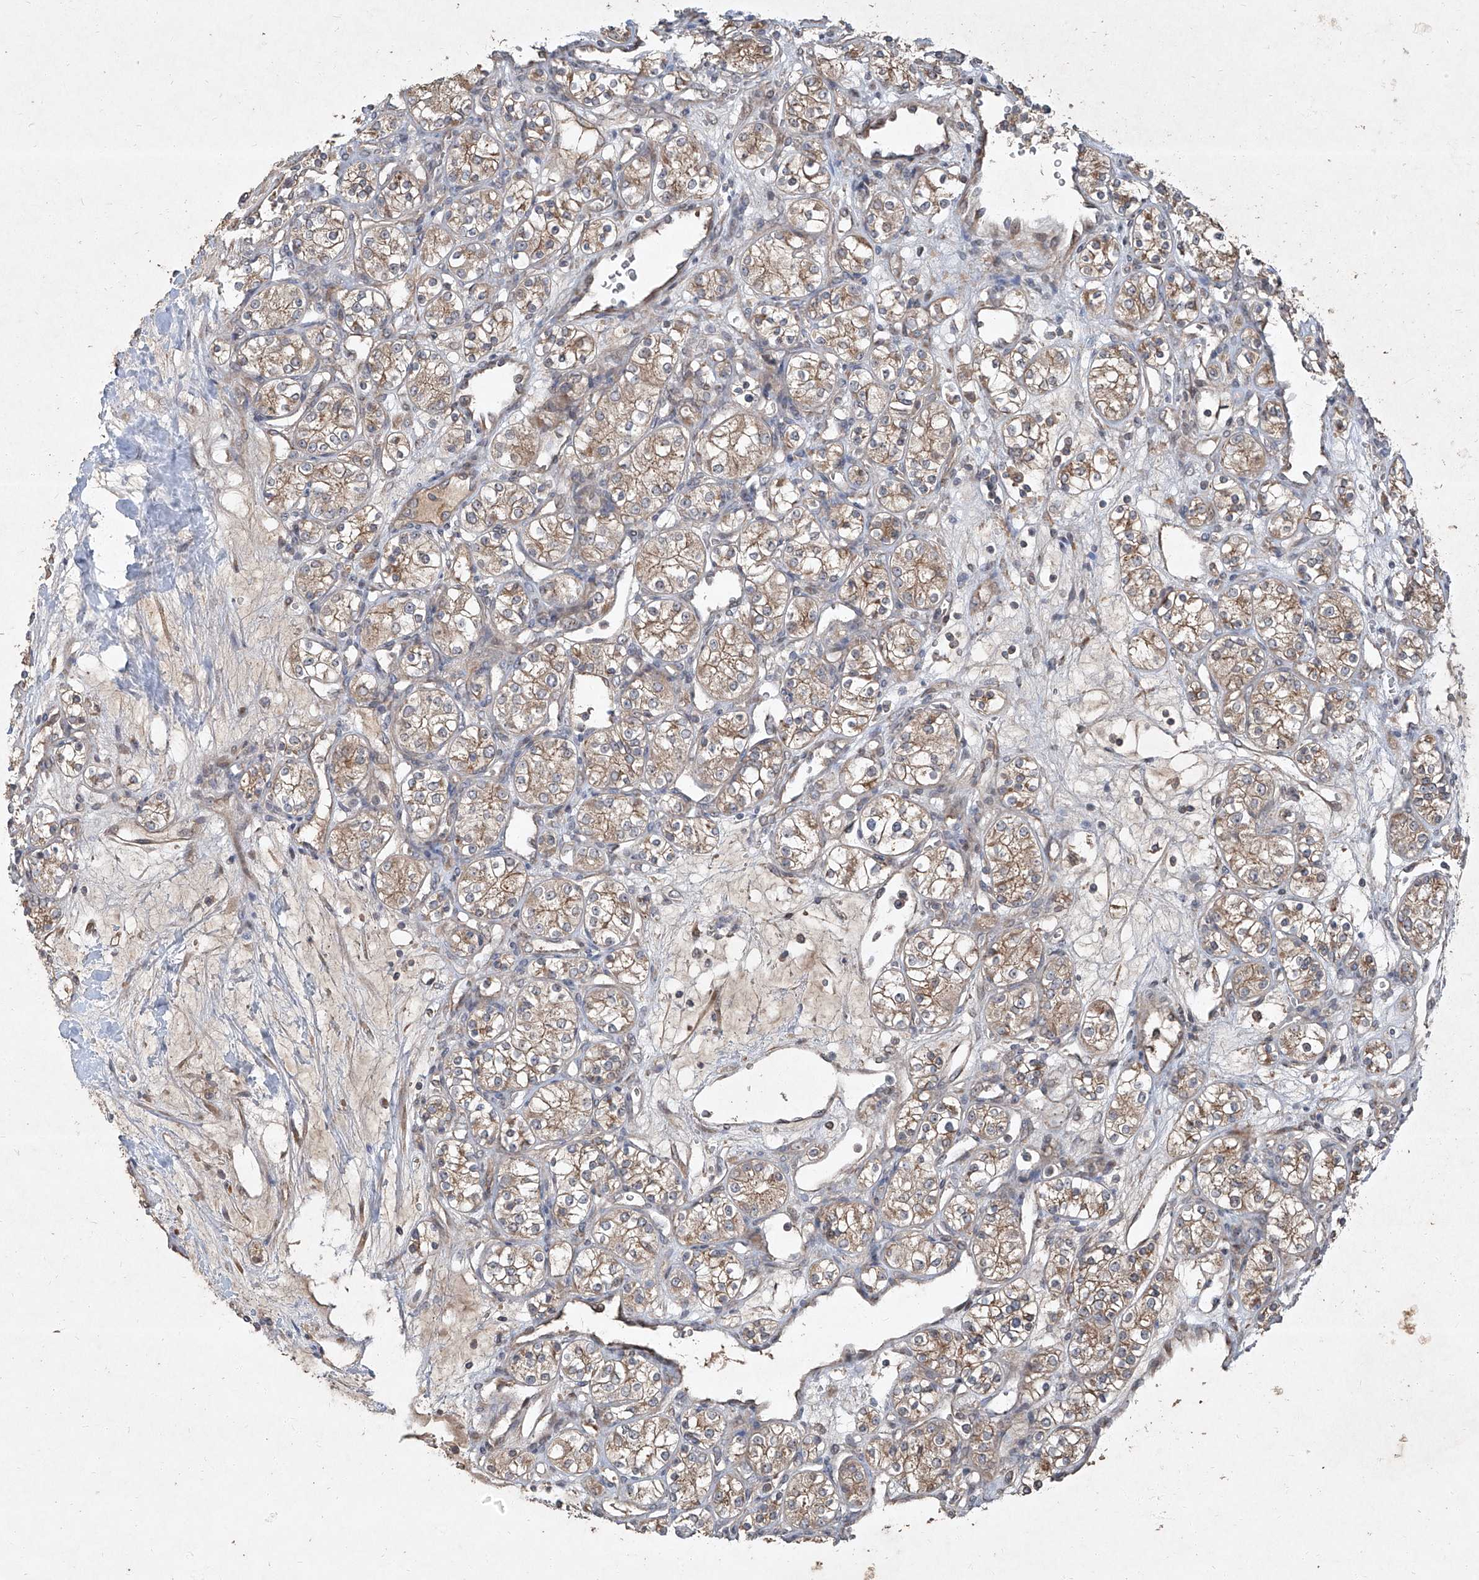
{"staining": {"intensity": "moderate", "quantity": ">75%", "location": "cytoplasmic/membranous"}, "tissue": "renal cancer", "cell_type": "Tumor cells", "image_type": "cancer", "snomed": [{"axis": "morphology", "description": "Adenocarcinoma, NOS"}, {"axis": "topography", "description": "Kidney"}], "caption": "Moderate cytoplasmic/membranous protein positivity is present in about >75% of tumor cells in adenocarcinoma (renal). (DAB IHC with brightfield microscopy, high magnification).", "gene": "CCN1", "patient": {"sex": "male", "age": 77}}